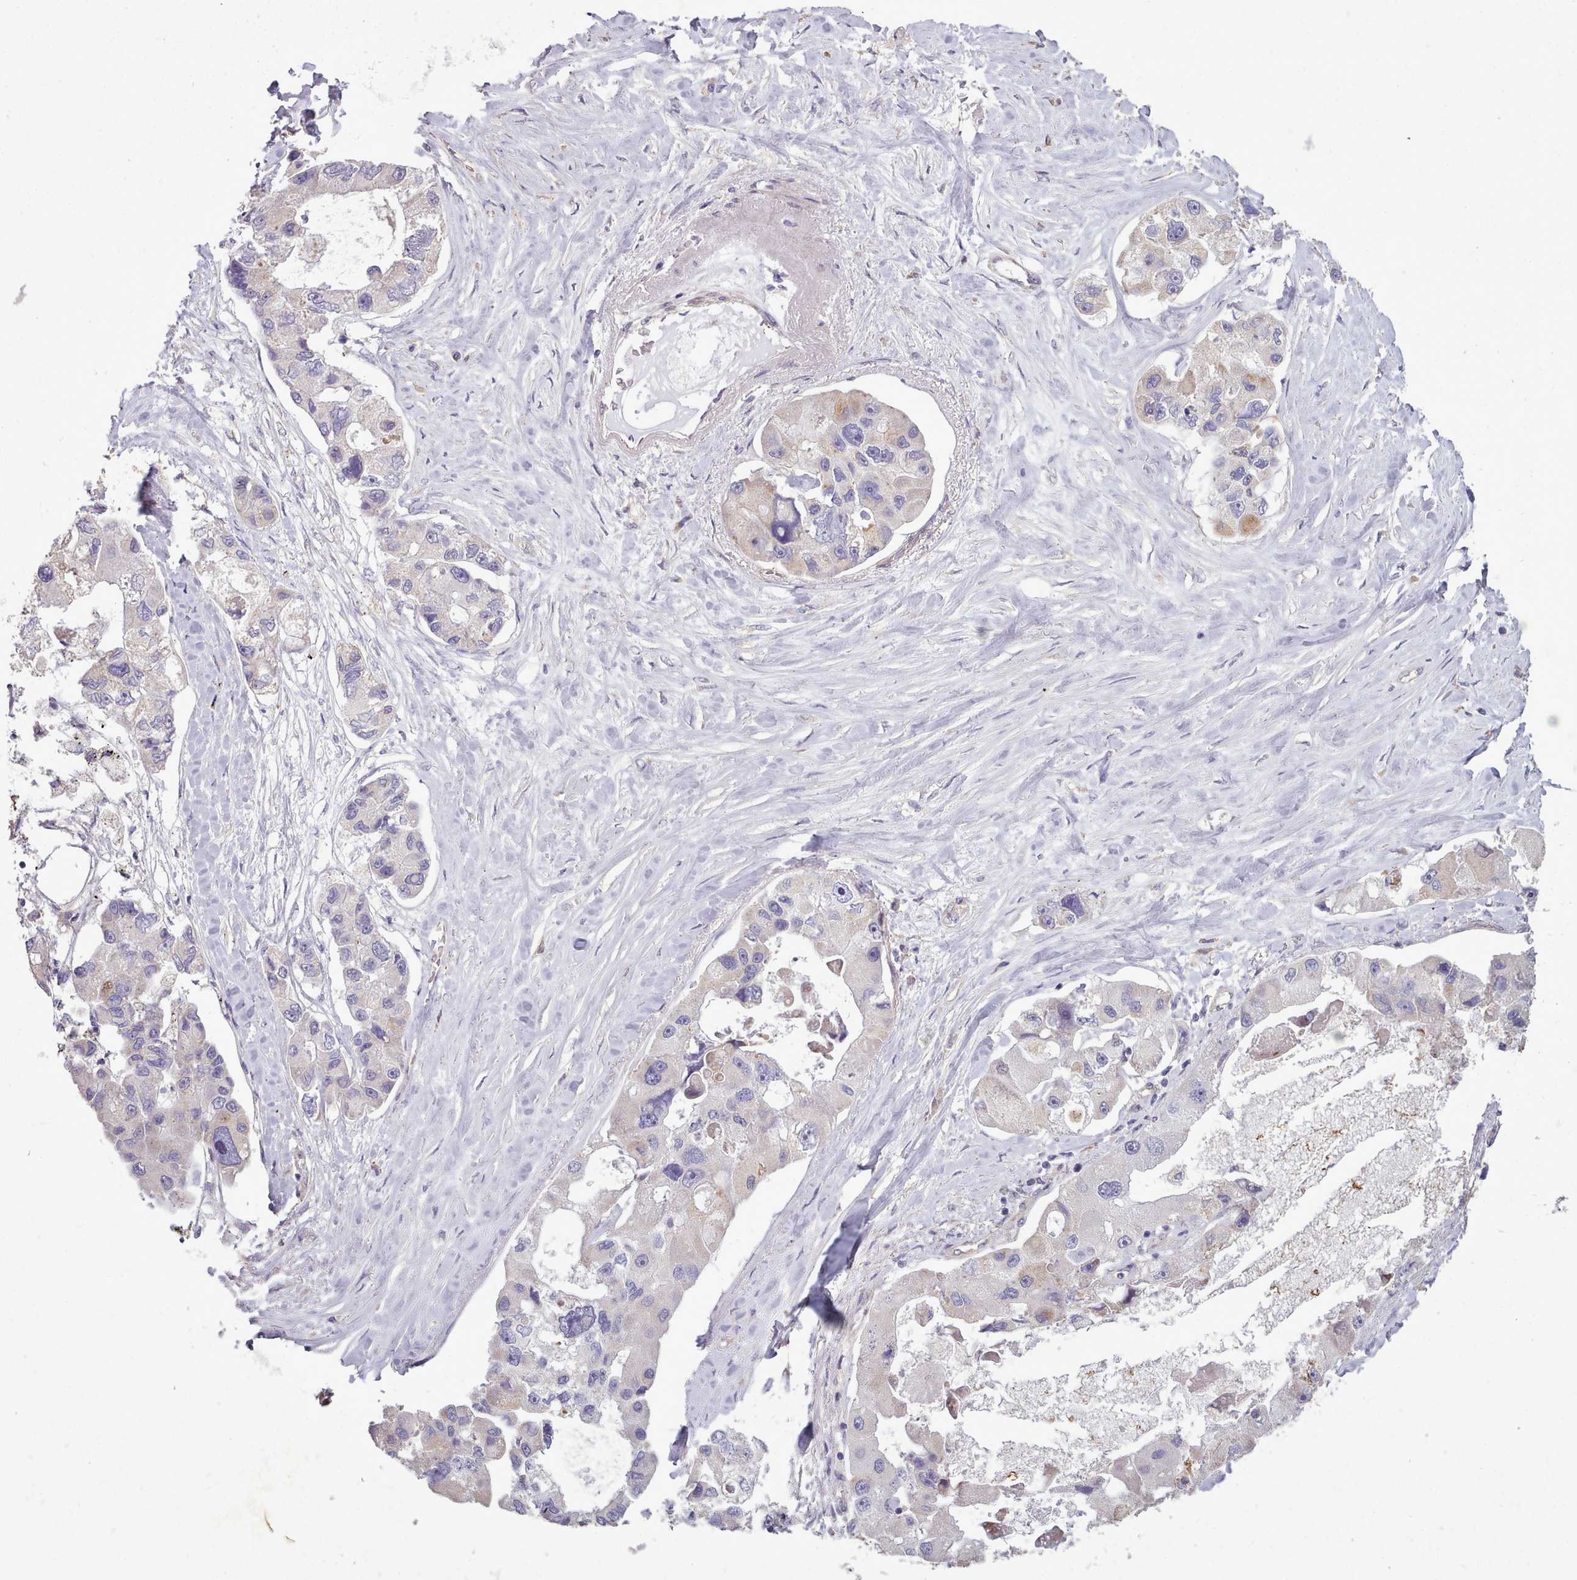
{"staining": {"intensity": "weak", "quantity": "<25%", "location": "cytoplasmic/membranous"}, "tissue": "lung cancer", "cell_type": "Tumor cells", "image_type": "cancer", "snomed": [{"axis": "morphology", "description": "Adenocarcinoma, NOS"}, {"axis": "topography", "description": "Lung"}], "caption": "Tumor cells are negative for protein expression in human lung cancer.", "gene": "DPF1", "patient": {"sex": "female", "age": 54}}